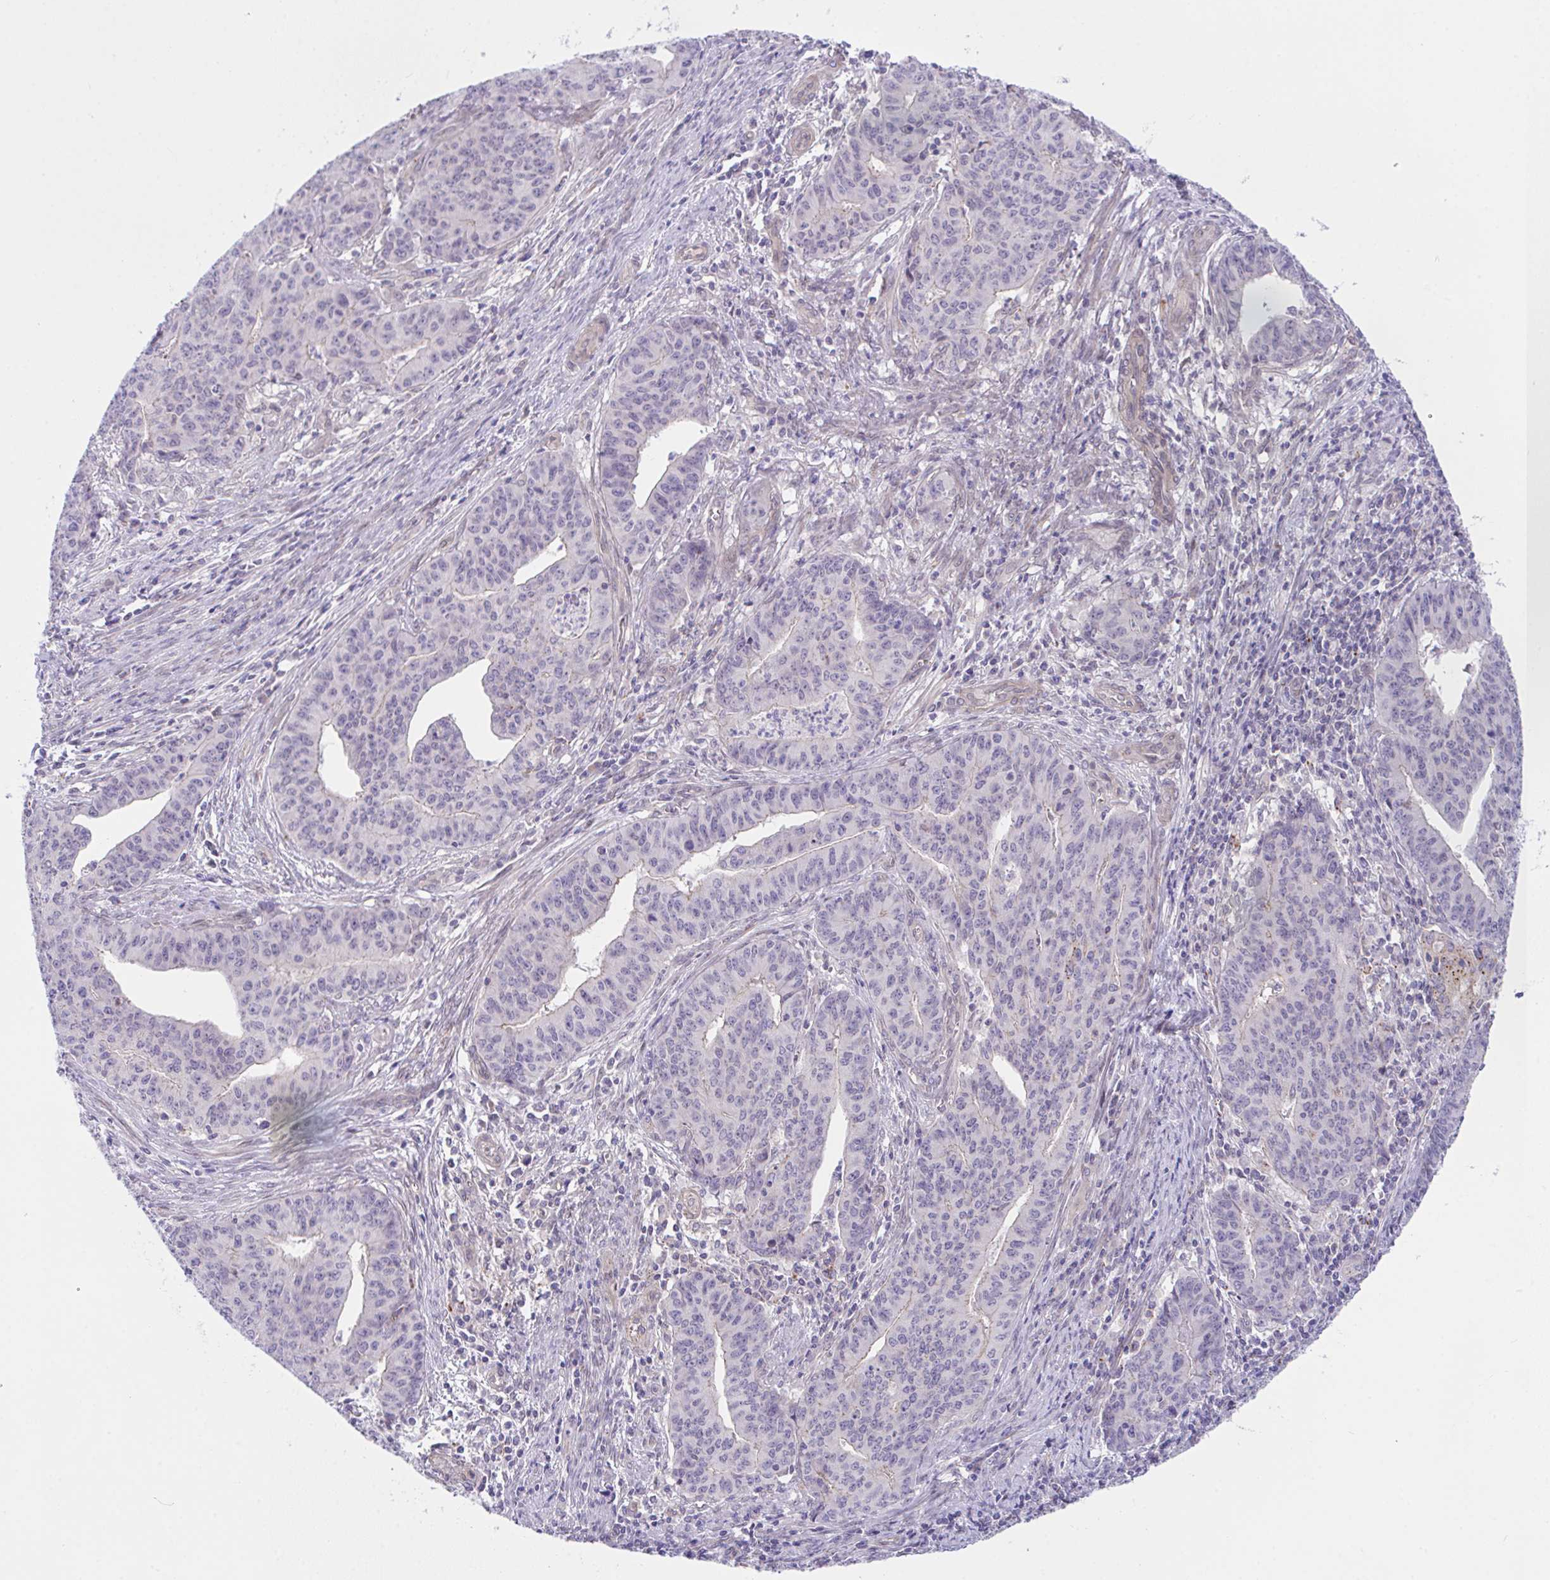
{"staining": {"intensity": "negative", "quantity": "none", "location": "none"}, "tissue": "endometrial cancer", "cell_type": "Tumor cells", "image_type": "cancer", "snomed": [{"axis": "morphology", "description": "Adenocarcinoma, NOS"}, {"axis": "topography", "description": "Endometrium"}], "caption": "Immunohistochemical staining of endometrial cancer demonstrates no significant expression in tumor cells.", "gene": "ZBED3", "patient": {"sex": "female", "age": 59}}